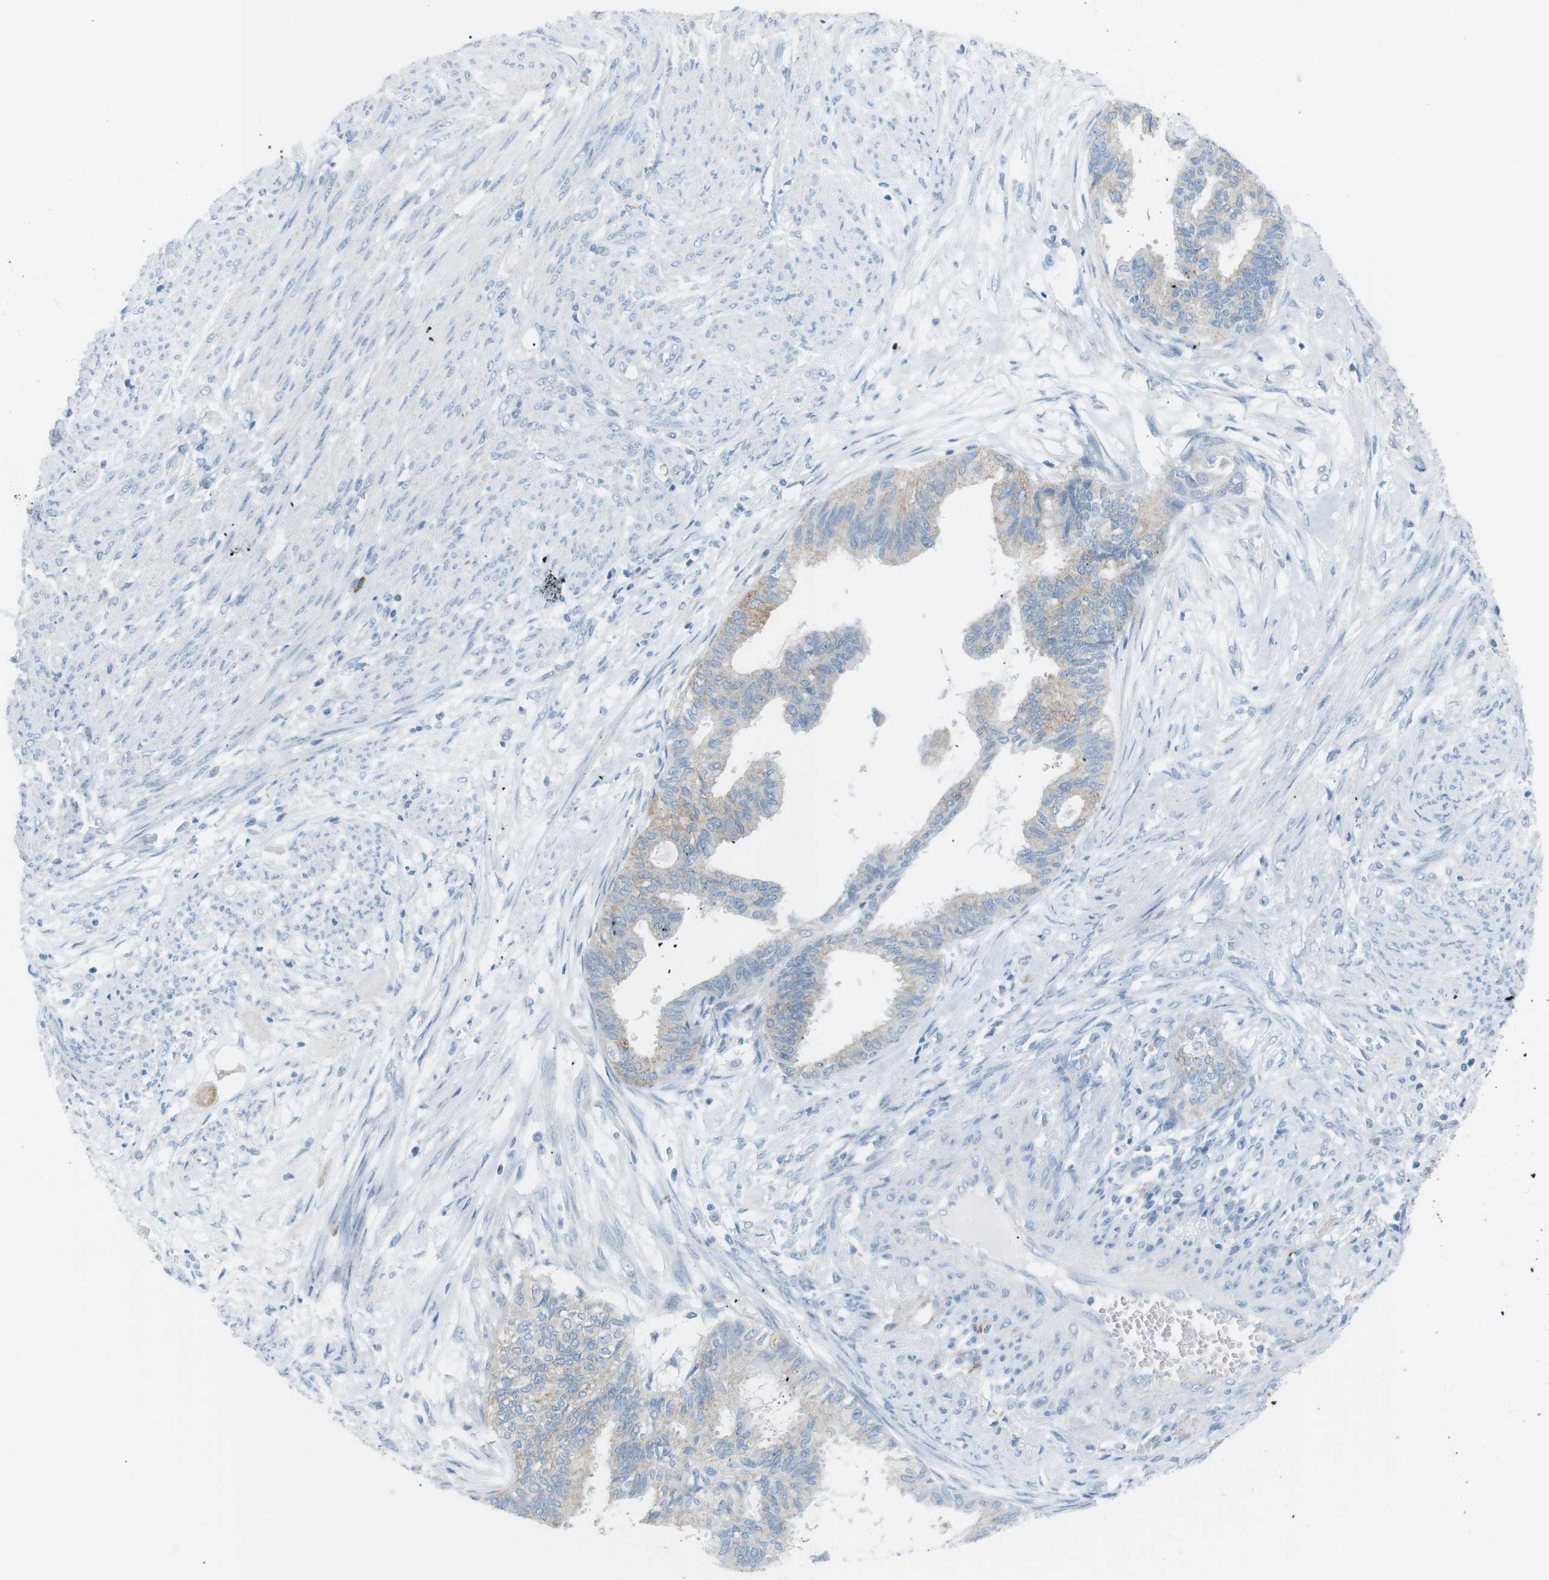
{"staining": {"intensity": "weak", "quantity": "<25%", "location": "cytoplasmic/membranous"}, "tissue": "cervical cancer", "cell_type": "Tumor cells", "image_type": "cancer", "snomed": [{"axis": "morphology", "description": "Normal tissue, NOS"}, {"axis": "morphology", "description": "Adenocarcinoma, NOS"}, {"axis": "topography", "description": "Cervix"}, {"axis": "topography", "description": "Endometrium"}], "caption": "An immunohistochemistry histopathology image of cervical adenocarcinoma is shown. There is no staining in tumor cells of cervical adenocarcinoma.", "gene": "VAMP1", "patient": {"sex": "female", "age": 86}}